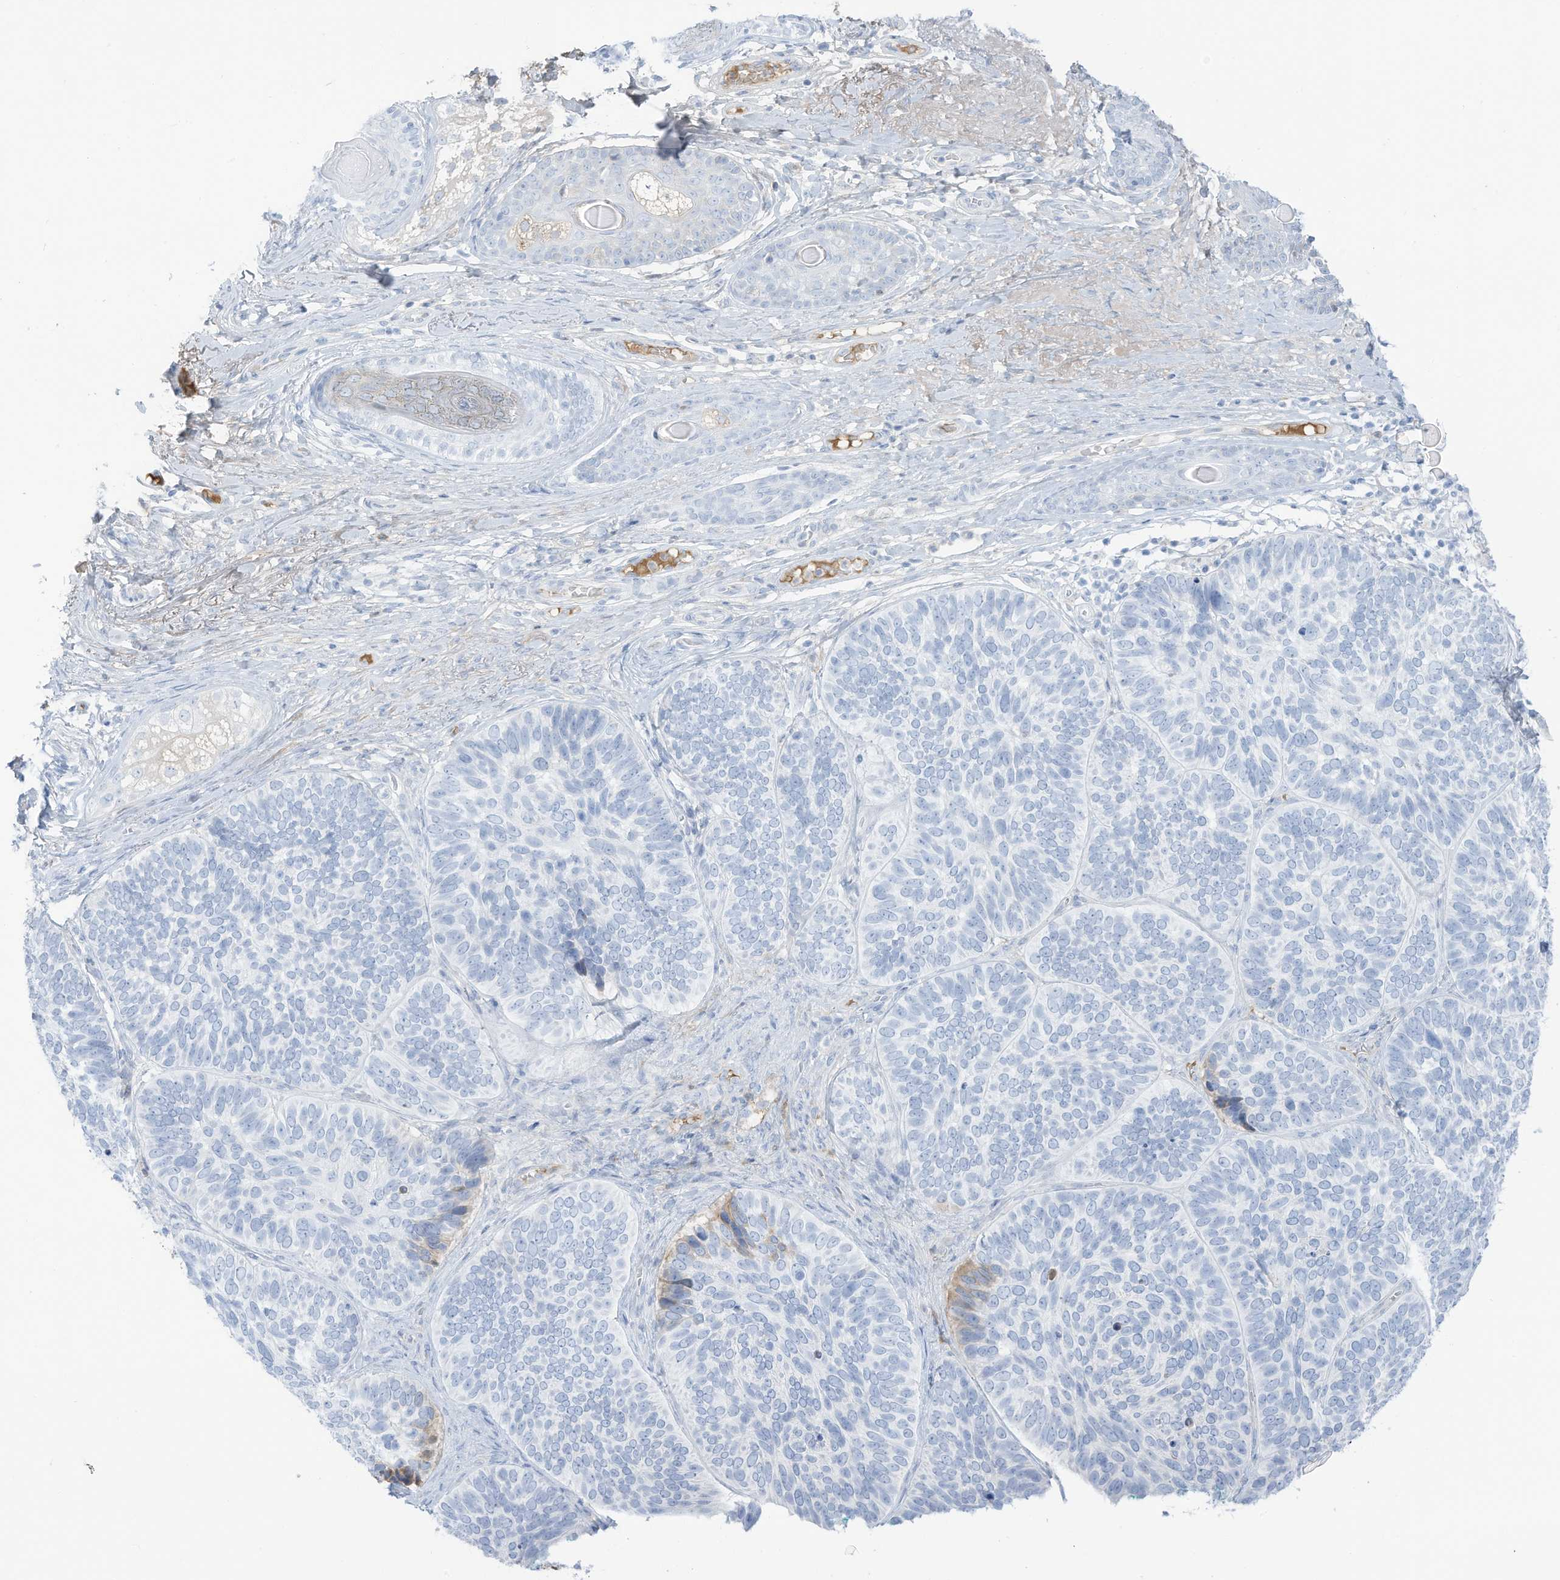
{"staining": {"intensity": "negative", "quantity": "none", "location": "none"}, "tissue": "skin cancer", "cell_type": "Tumor cells", "image_type": "cancer", "snomed": [{"axis": "morphology", "description": "Basal cell carcinoma"}, {"axis": "topography", "description": "Skin"}], "caption": "This is a image of immunohistochemistry staining of skin basal cell carcinoma, which shows no staining in tumor cells.", "gene": "HSD17B13", "patient": {"sex": "male", "age": 62}}